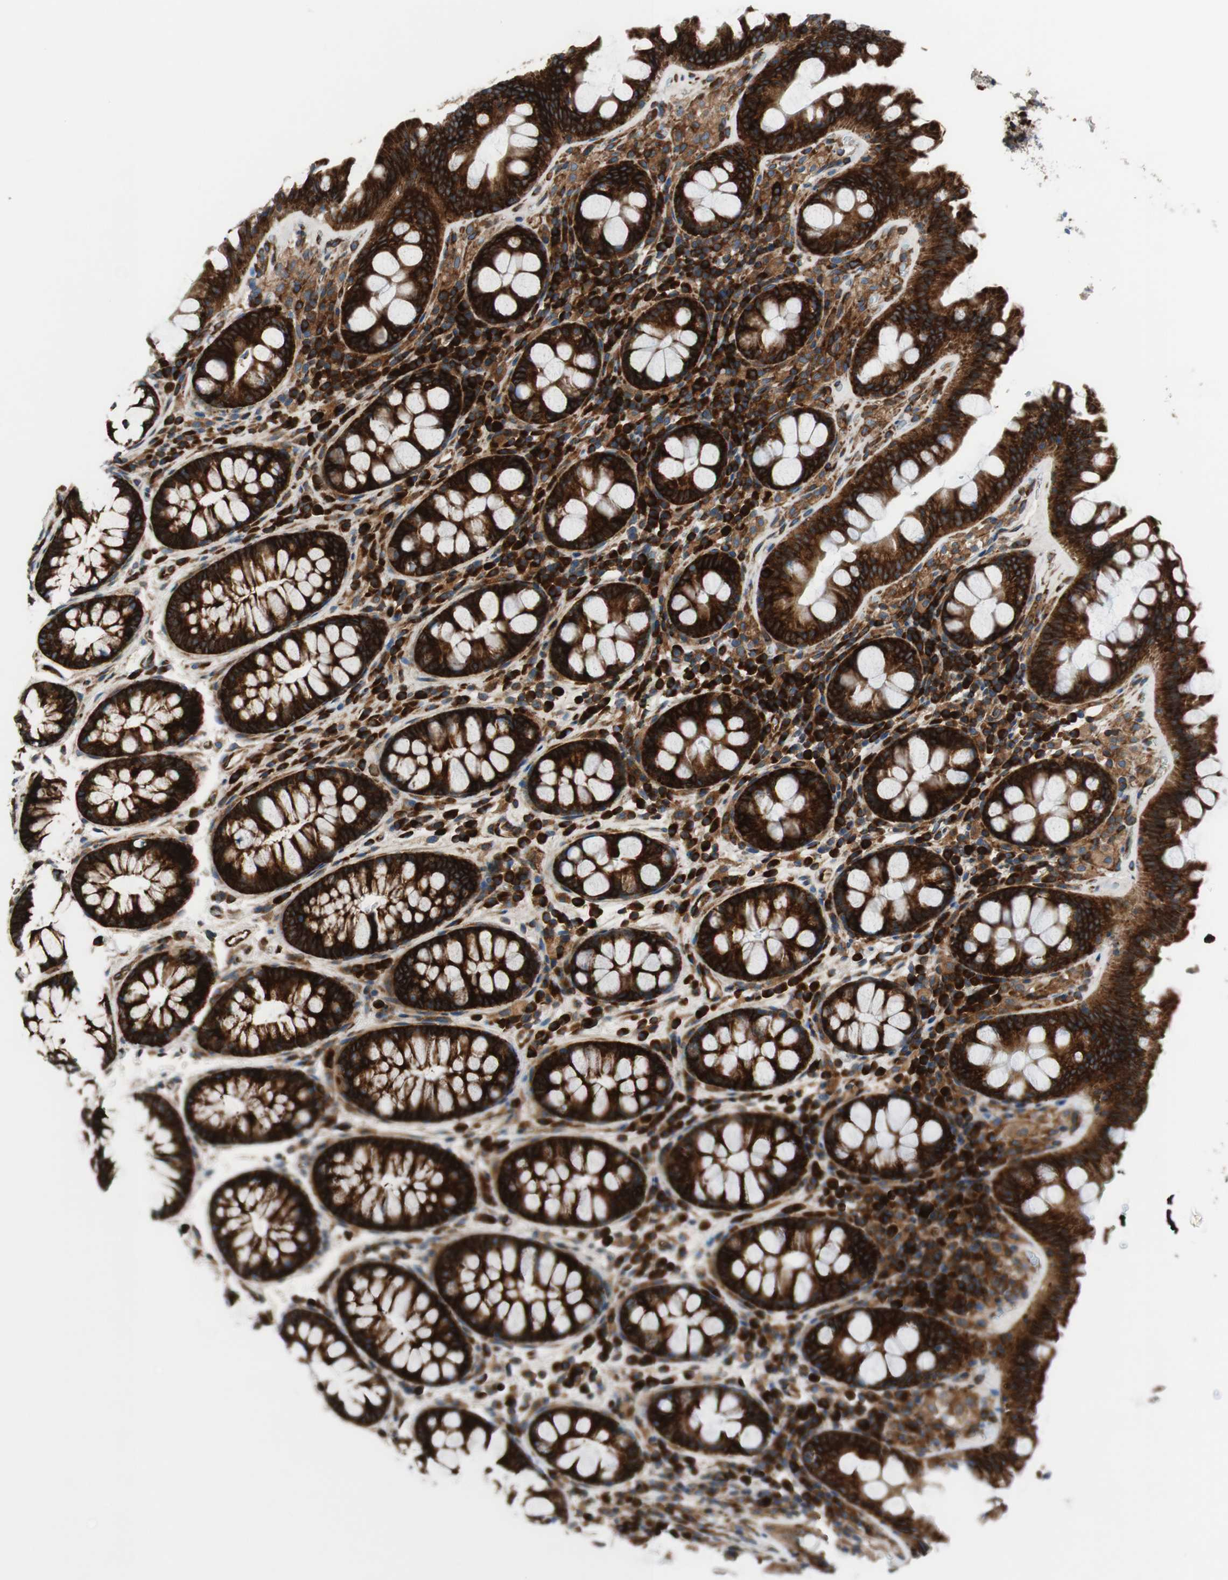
{"staining": {"intensity": "strong", "quantity": ">75%", "location": "cytoplasmic/membranous"}, "tissue": "colon", "cell_type": "Endothelial cells", "image_type": "normal", "snomed": [{"axis": "morphology", "description": "Normal tissue, NOS"}, {"axis": "topography", "description": "Colon"}], "caption": "A high-resolution histopathology image shows immunohistochemistry staining of normal colon, which exhibits strong cytoplasmic/membranous positivity in approximately >75% of endothelial cells. The staining is performed using DAB brown chromogen to label protein expression. The nuclei are counter-stained blue using hematoxylin.", "gene": "CCN4", "patient": {"sex": "female", "age": 80}}